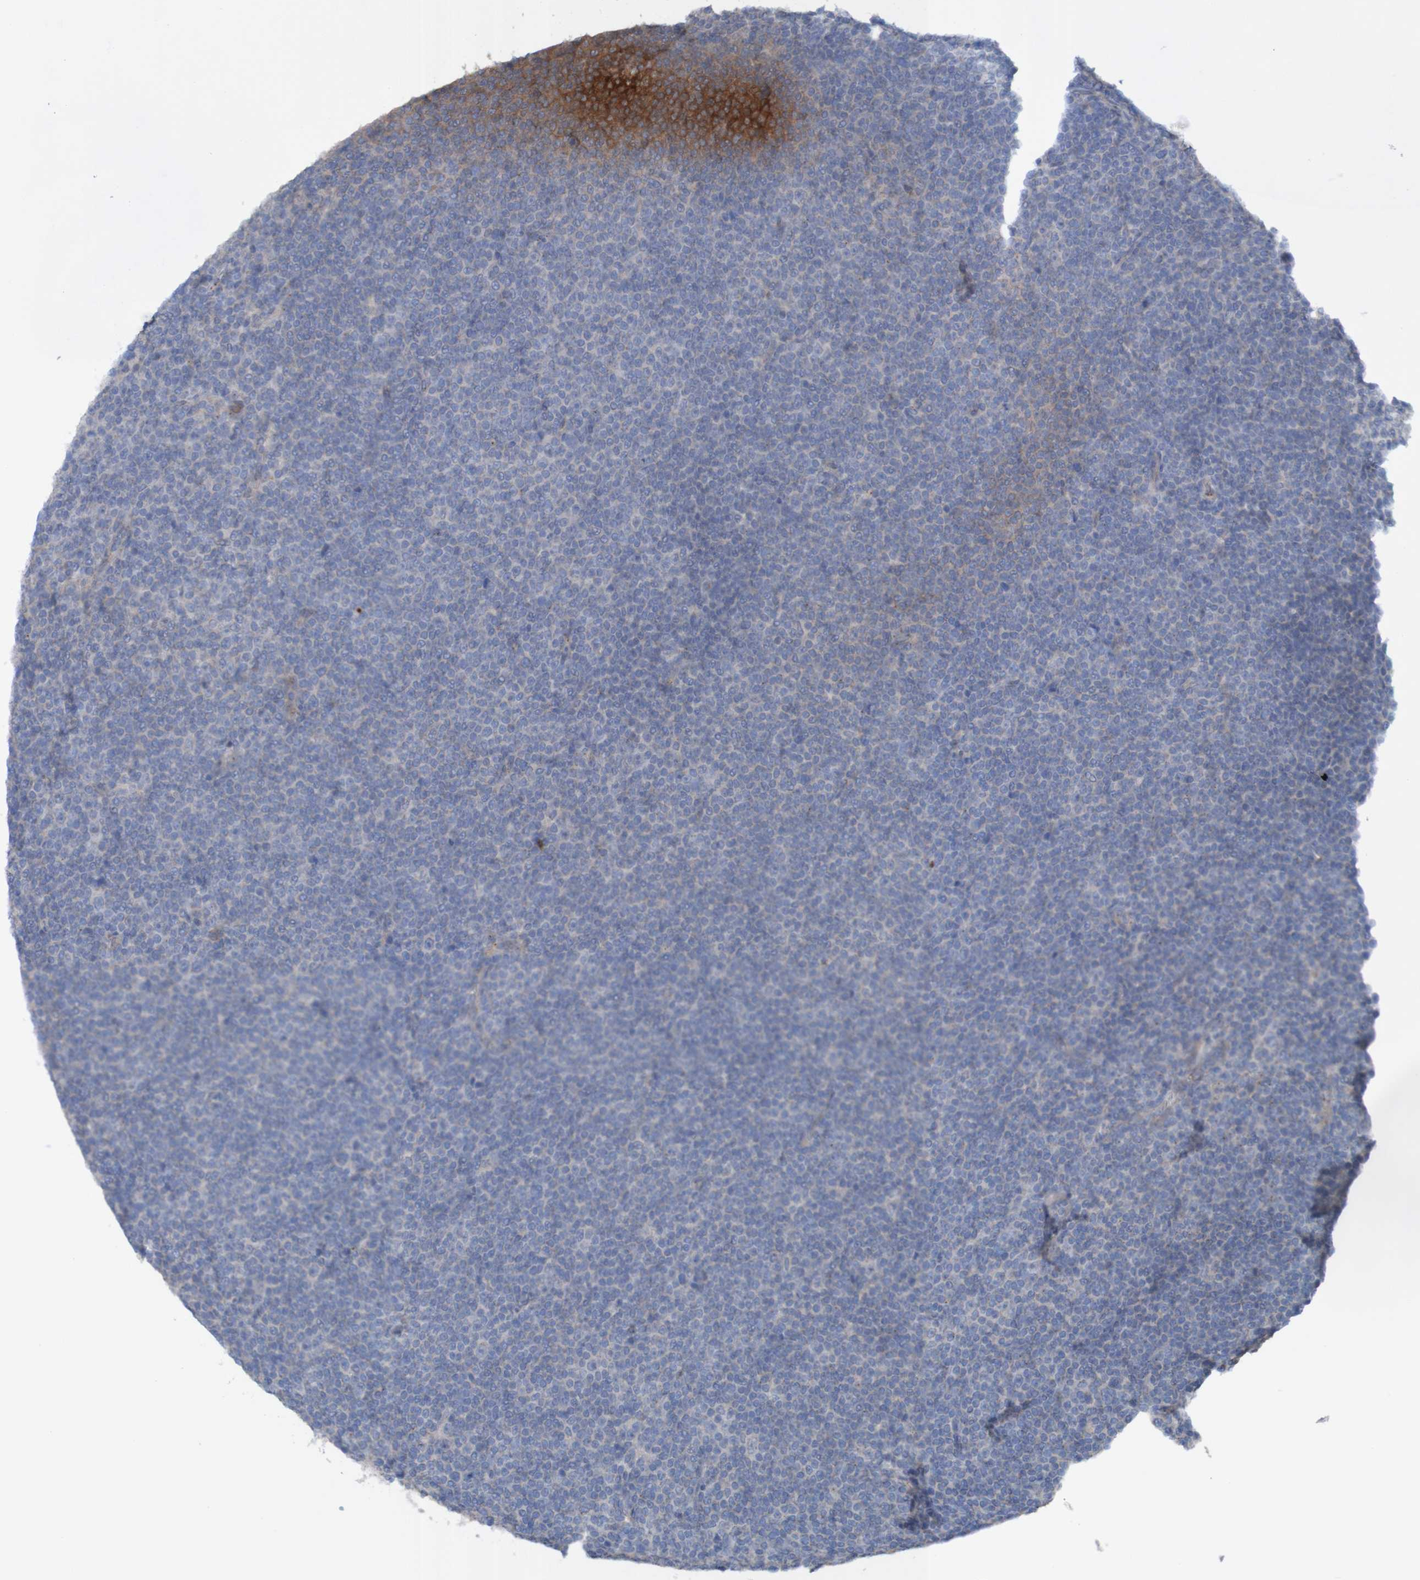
{"staining": {"intensity": "negative", "quantity": "none", "location": "none"}, "tissue": "lymphoma", "cell_type": "Tumor cells", "image_type": "cancer", "snomed": [{"axis": "morphology", "description": "Malignant lymphoma, non-Hodgkin's type, Low grade"}, {"axis": "topography", "description": "Lymph node"}], "caption": "An image of lymphoma stained for a protein displays no brown staining in tumor cells. (Stains: DAB (3,3'-diaminobenzidine) immunohistochemistry with hematoxylin counter stain, Microscopy: brightfield microscopy at high magnification).", "gene": "ANGPT4", "patient": {"sex": "female", "age": 67}}